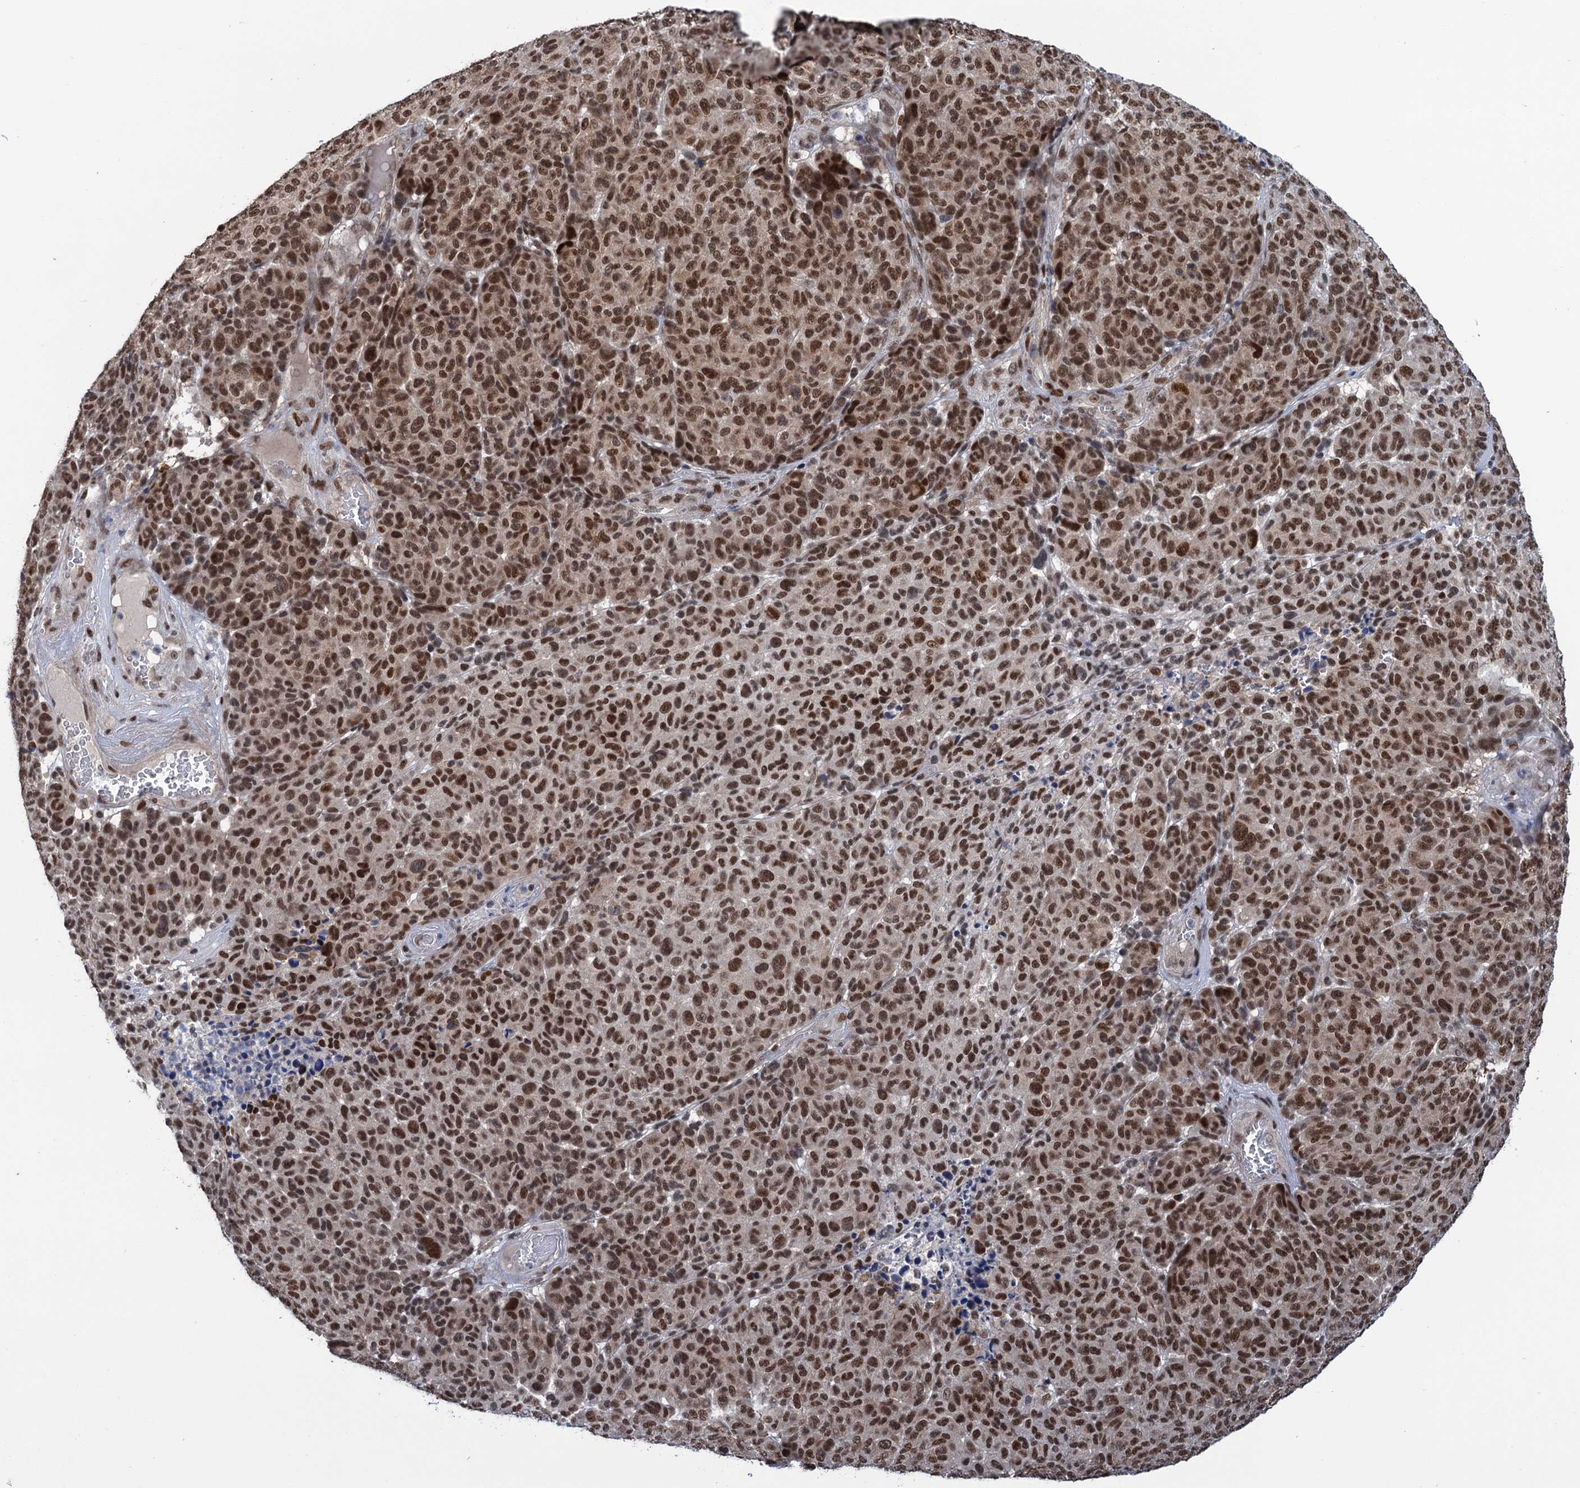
{"staining": {"intensity": "strong", "quantity": ">75%", "location": "nuclear"}, "tissue": "melanoma", "cell_type": "Tumor cells", "image_type": "cancer", "snomed": [{"axis": "morphology", "description": "Malignant melanoma, NOS"}, {"axis": "topography", "description": "Skin"}], "caption": "IHC (DAB) staining of human malignant melanoma shows strong nuclear protein staining in approximately >75% of tumor cells.", "gene": "SAE1", "patient": {"sex": "male", "age": 49}}